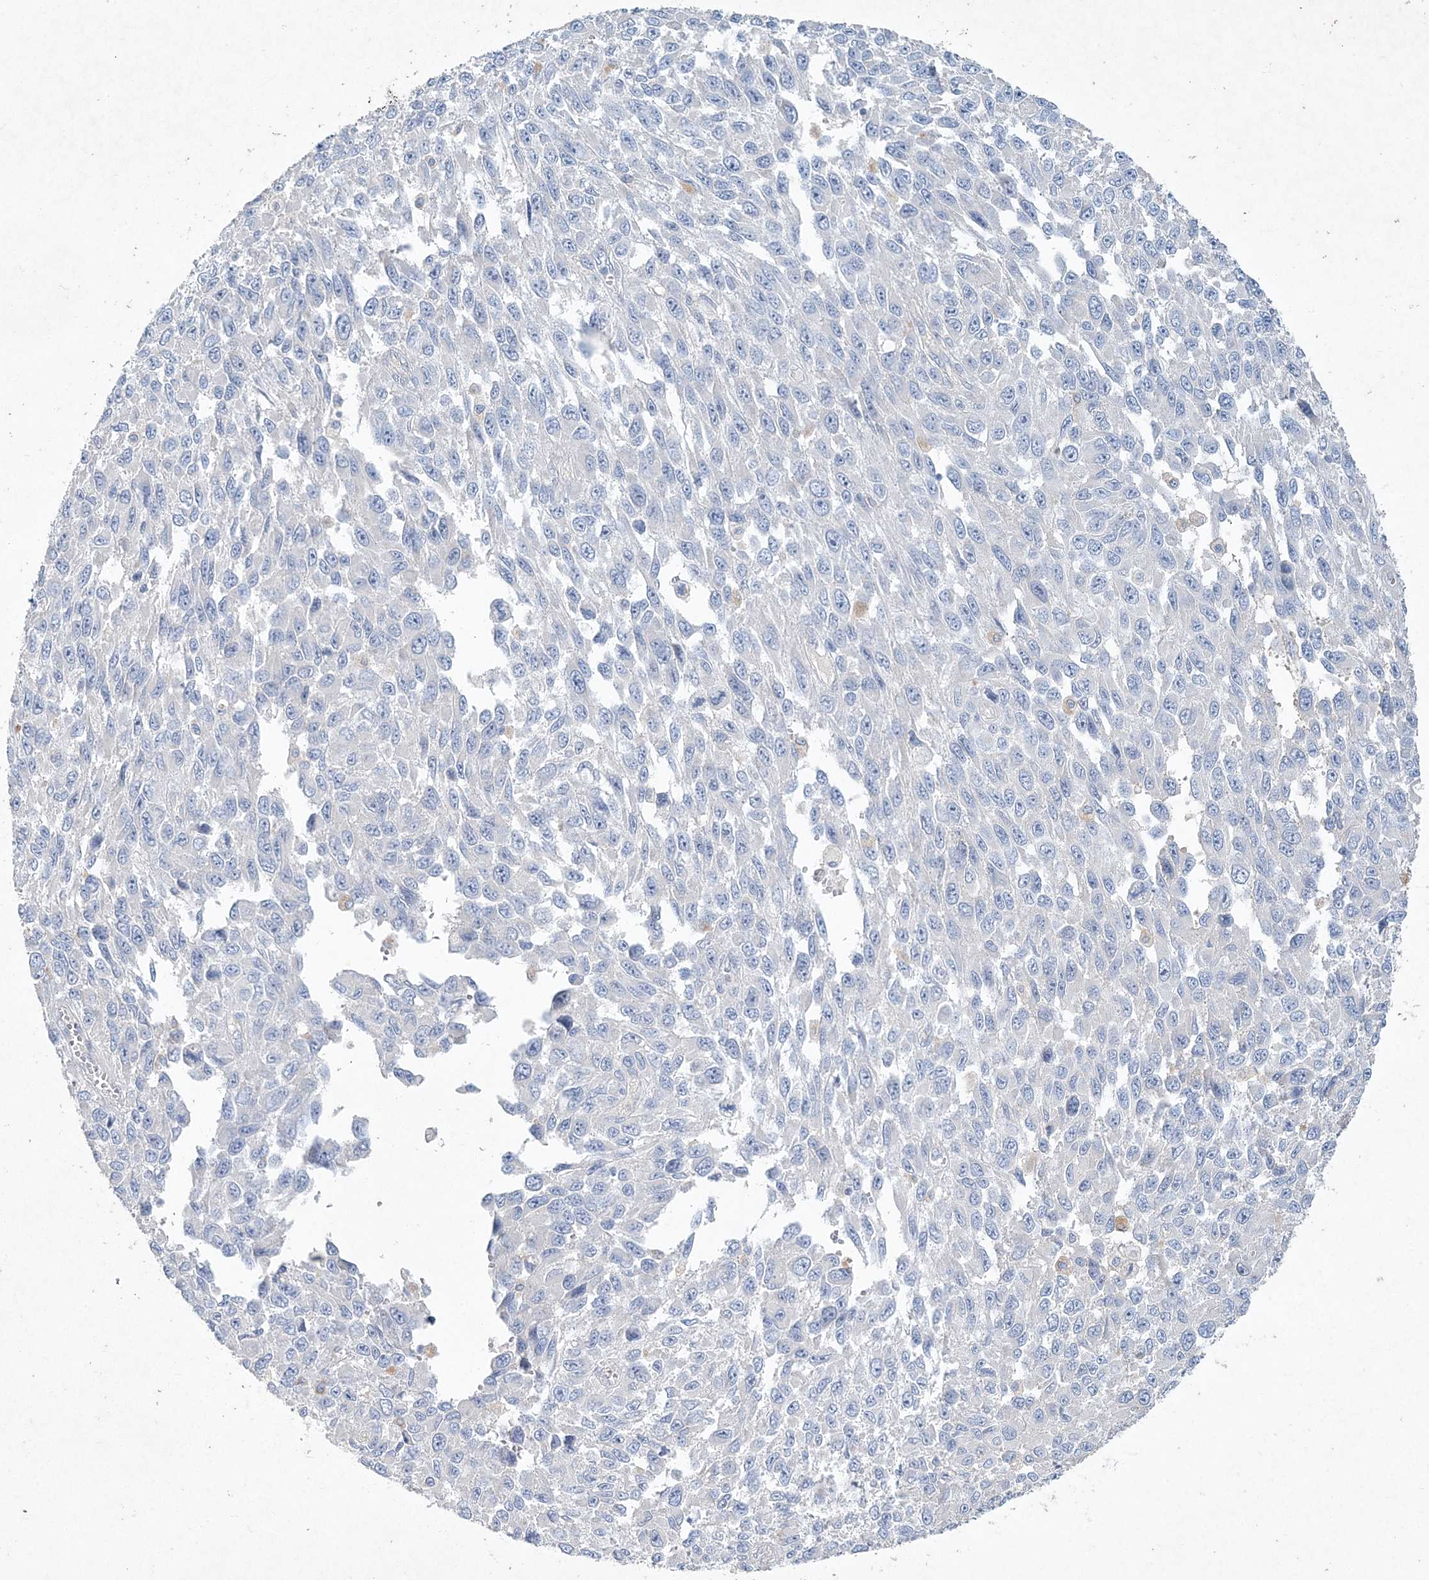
{"staining": {"intensity": "negative", "quantity": "none", "location": "none"}, "tissue": "melanoma", "cell_type": "Tumor cells", "image_type": "cancer", "snomed": [{"axis": "morphology", "description": "Malignant melanoma, NOS"}, {"axis": "topography", "description": "Skin"}], "caption": "Immunohistochemistry histopathology image of neoplastic tissue: melanoma stained with DAB demonstrates no significant protein expression in tumor cells. (DAB (3,3'-diaminobenzidine) immunohistochemistry, high magnification).", "gene": "DNAH5", "patient": {"sex": "female", "age": 96}}